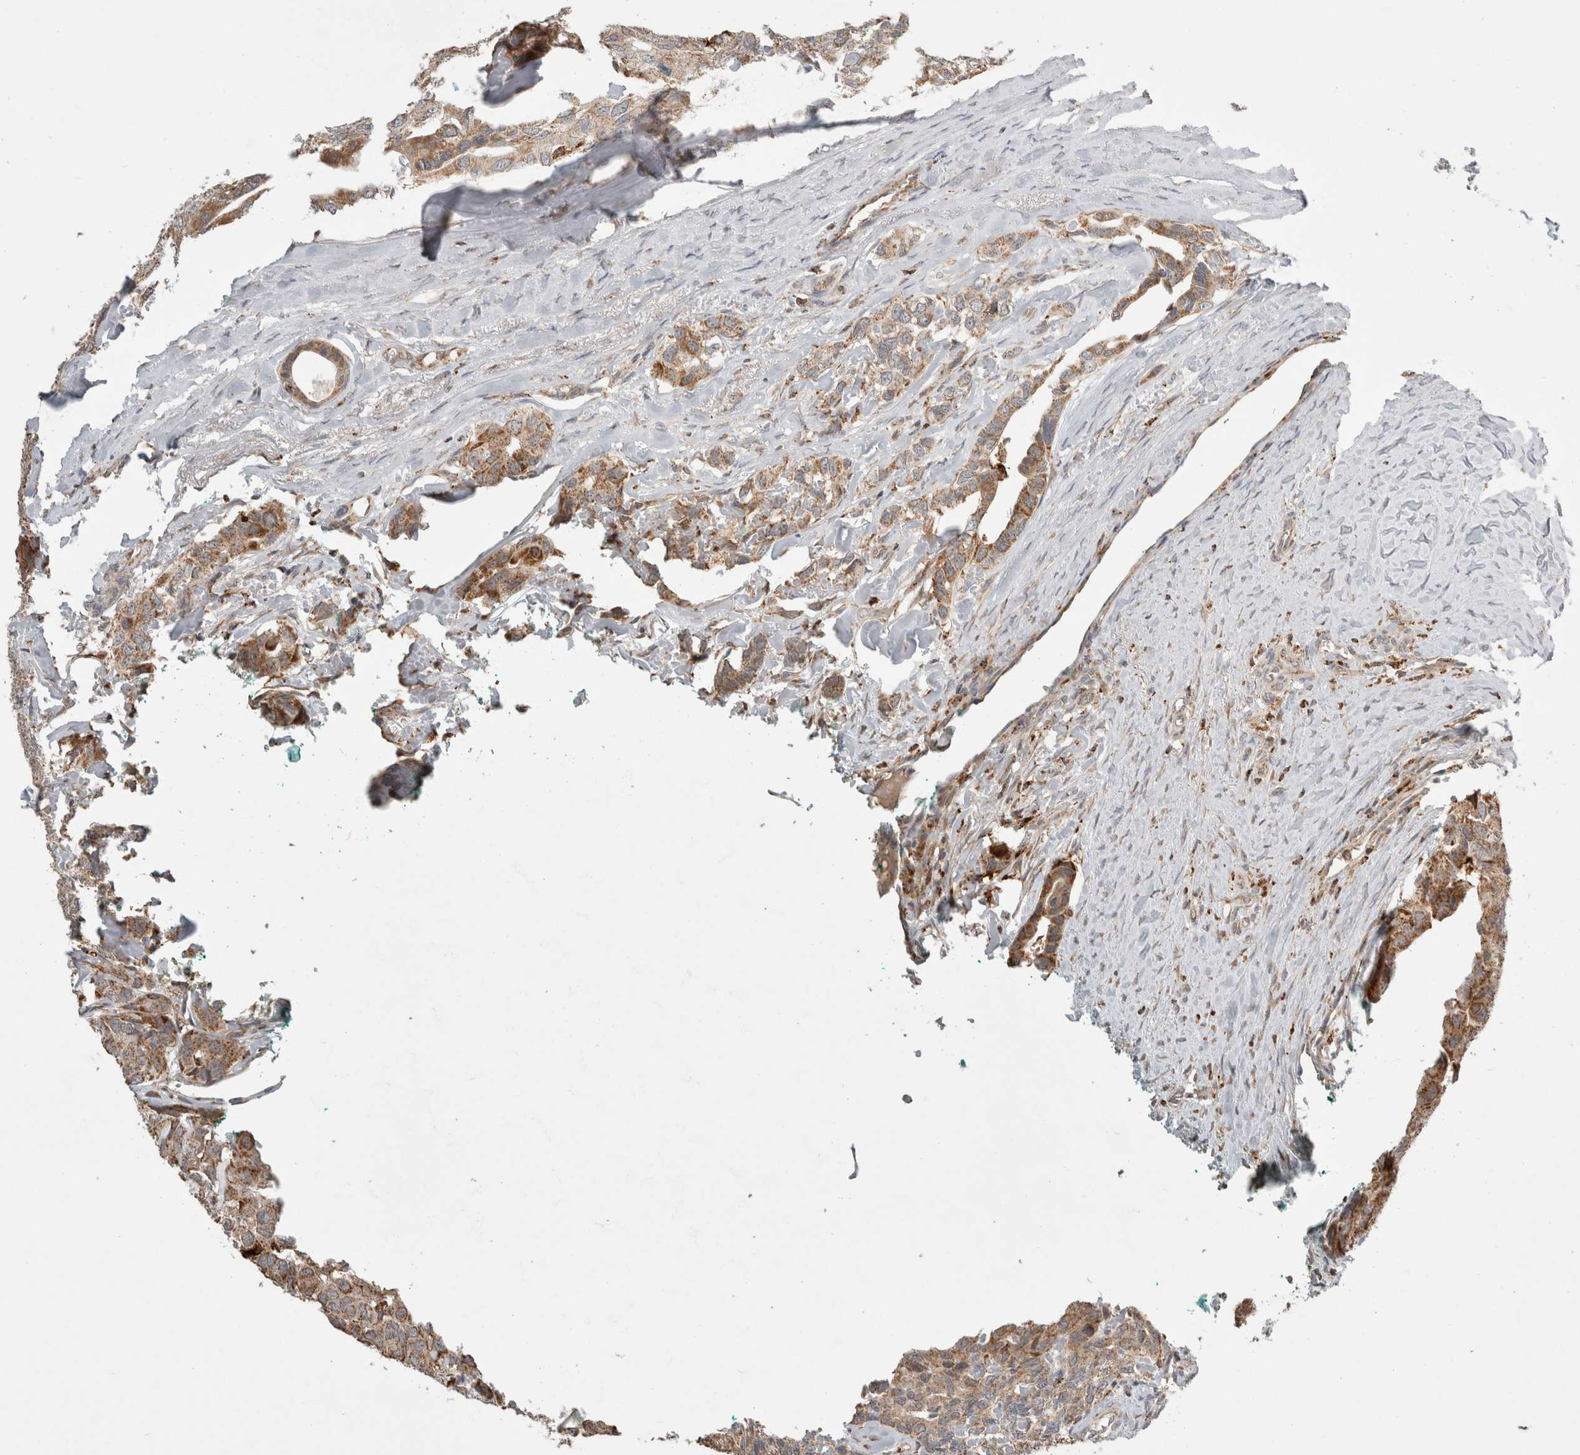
{"staining": {"intensity": "moderate", "quantity": ">75%", "location": "cytoplasmic/membranous"}, "tissue": "head and neck cancer", "cell_type": "Tumor cells", "image_type": "cancer", "snomed": [{"axis": "morphology", "description": "Adenocarcinoma, NOS"}, {"axis": "topography", "description": "Salivary gland, NOS"}, {"axis": "topography", "description": "Head-Neck"}], "caption": "High-power microscopy captured an immunohistochemistry (IHC) histopathology image of head and neck cancer, revealing moderate cytoplasmic/membranous positivity in approximately >75% of tumor cells.", "gene": "HROB", "patient": {"sex": "female", "age": 76}}